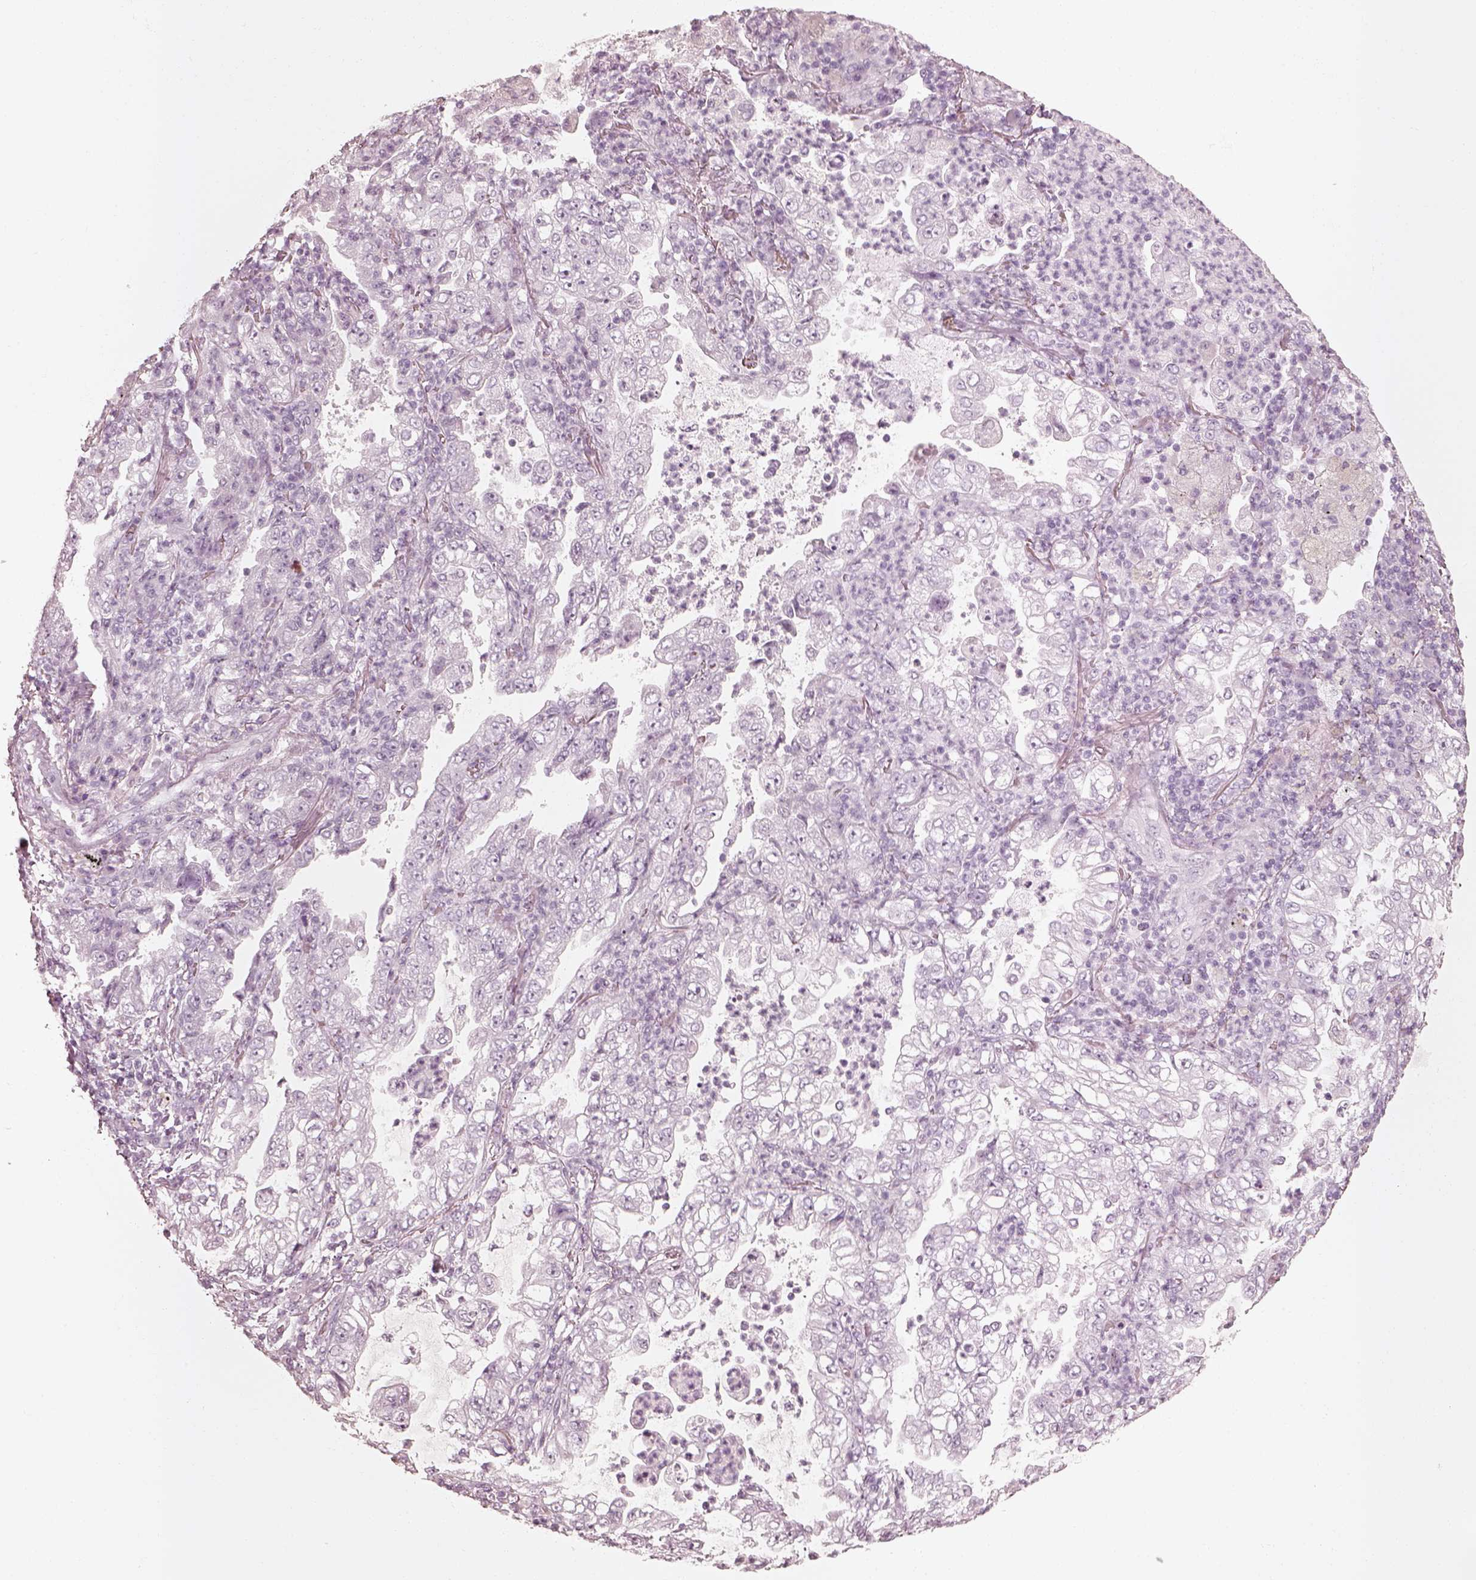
{"staining": {"intensity": "negative", "quantity": "none", "location": "none"}, "tissue": "lung cancer", "cell_type": "Tumor cells", "image_type": "cancer", "snomed": [{"axis": "morphology", "description": "Adenocarcinoma, NOS"}, {"axis": "topography", "description": "Lung"}], "caption": "Immunohistochemistry image of neoplastic tissue: lung cancer stained with DAB (3,3'-diaminobenzidine) shows no significant protein positivity in tumor cells.", "gene": "KRT72", "patient": {"sex": "female", "age": 73}}